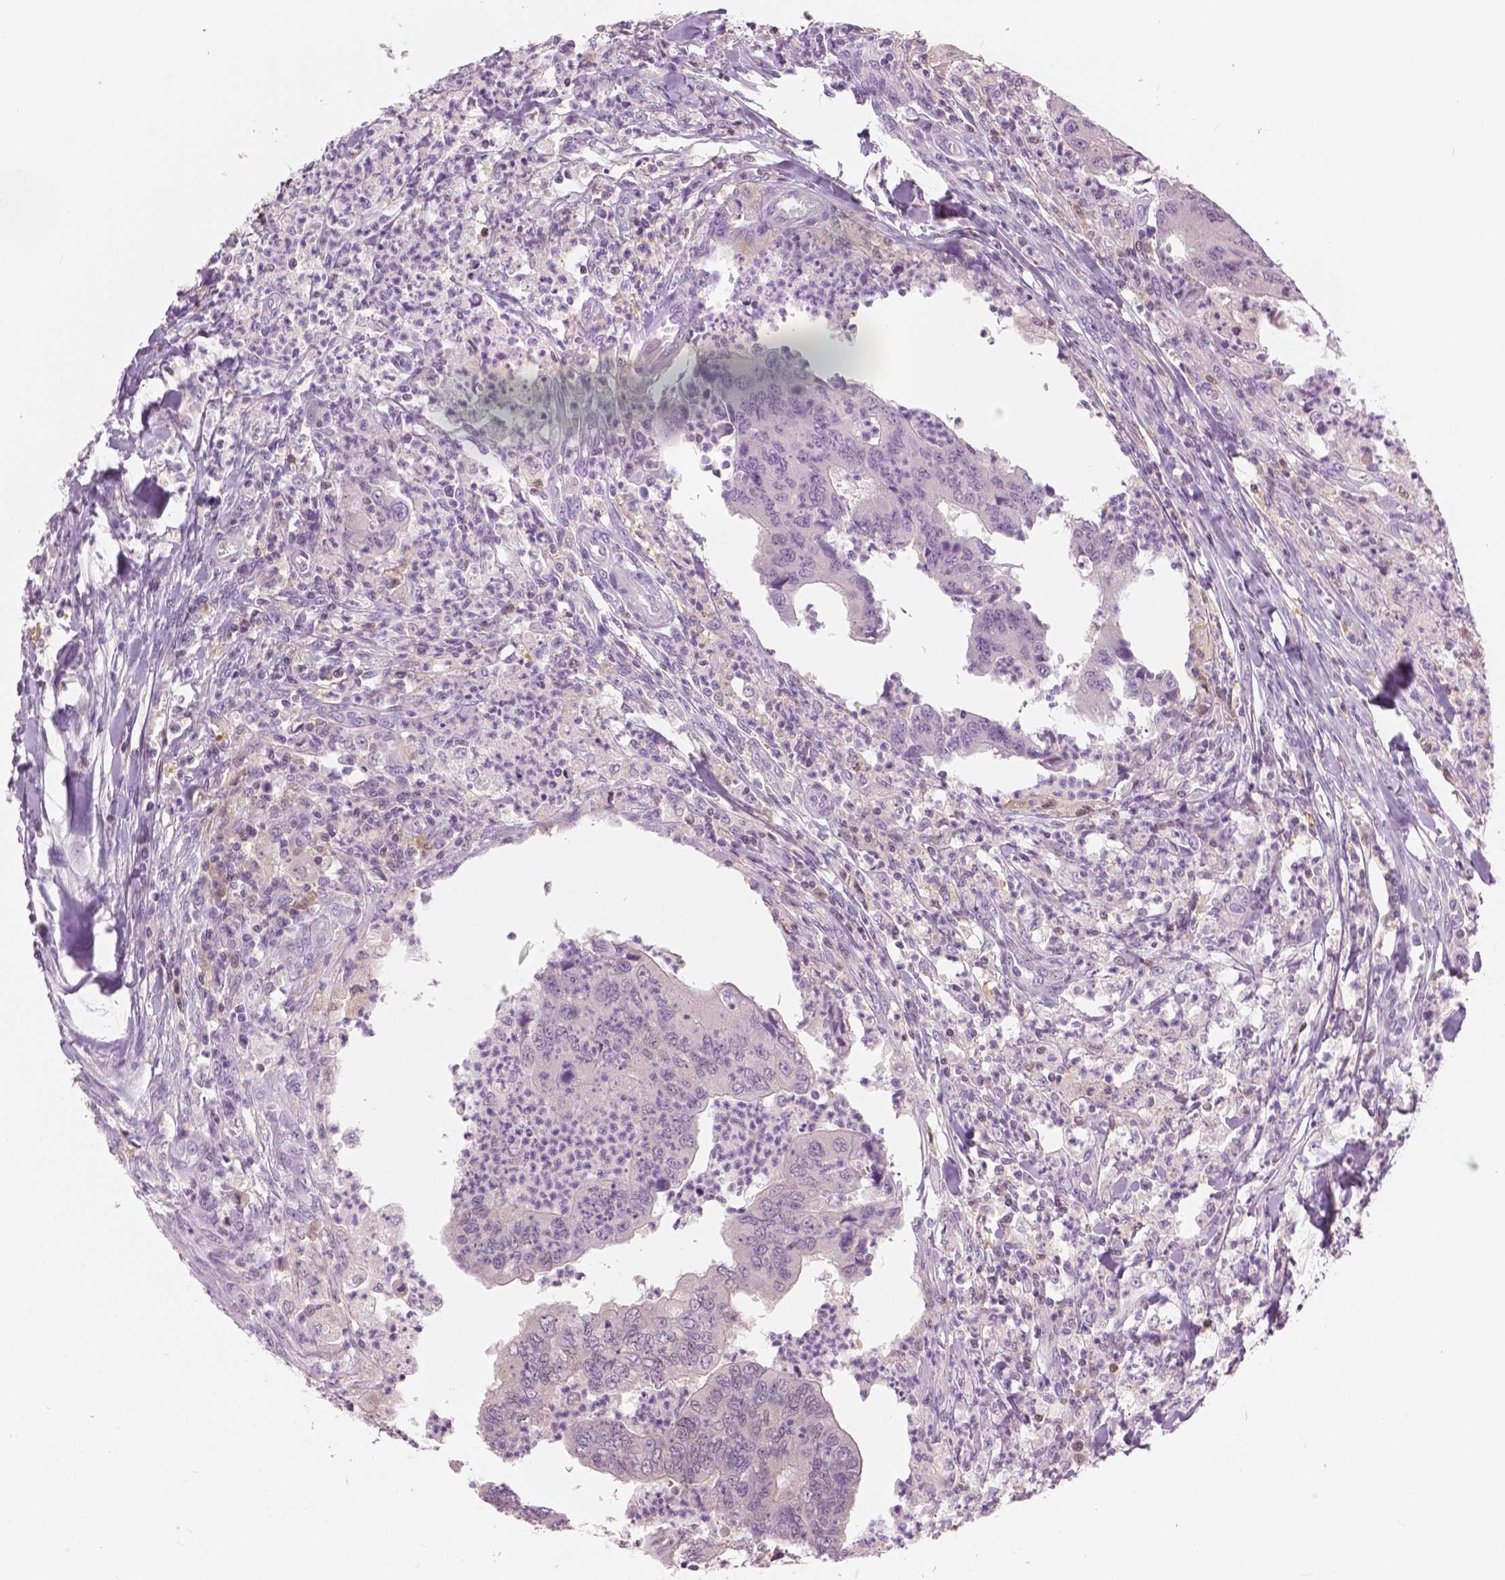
{"staining": {"intensity": "negative", "quantity": "none", "location": "none"}, "tissue": "colorectal cancer", "cell_type": "Tumor cells", "image_type": "cancer", "snomed": [{"axis": "morphology", "description": "Adenocarcinoma, NOS"}, {"axis": "topography", "description": "Colon"}], "caption": "The micrograph demonstrates no significant expression in tumor cells of colorectal cancer. (Stains: DAB (3,3'-diaminobenzidine) immunohistochemistry (IHC) with hematoxylin counter stain, Microscopy: brightfield microscopy at high magnification).", "gene": "GALM", "patient": {"sex": "female", "age": 67}}